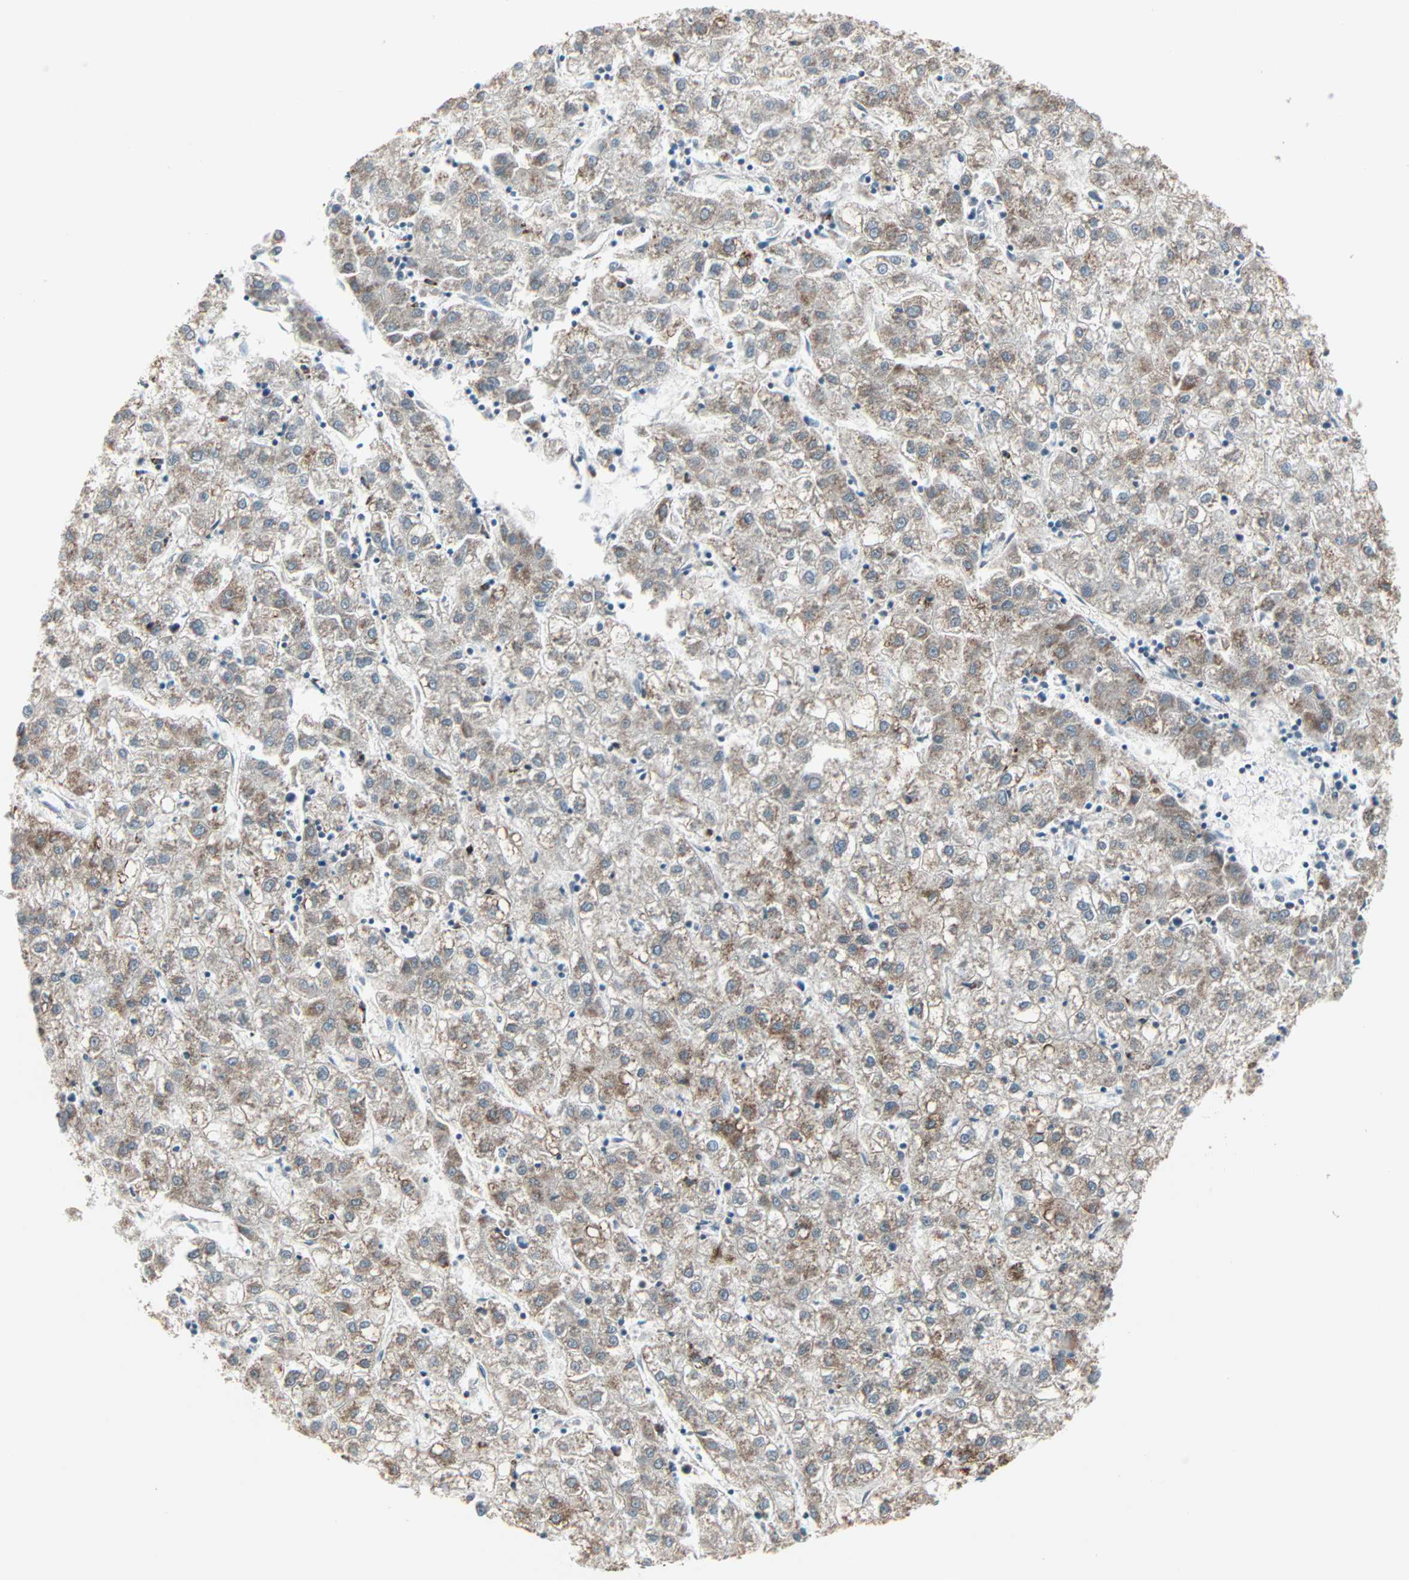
{"staining": {"intensity": "moderate", "quantity": "25%-75%", "location": "cytoplasmic/membranous"}, "tissue": "liver cancer", "cell_type": "Tumor cells", "image_type": "cancer", "snomed": [{"axis": "morphology", "description": "Carcinoma, Hepatocellular, NOS"}, {"axis": "topography", "description": "Liver"}], "caption": "High-magnification brightfield microscopy of liver cancer stained with DAB (3,3'-diaminobenzidine) (brown) and counterstained with hematoxylin (blue). tumor cells exhibit moderate cytoplasmic/membranous staining is appreciated in approximately25%-75% of cells.", "gene": "IDH2", "patient": {"sex": "male", "age": 72}}